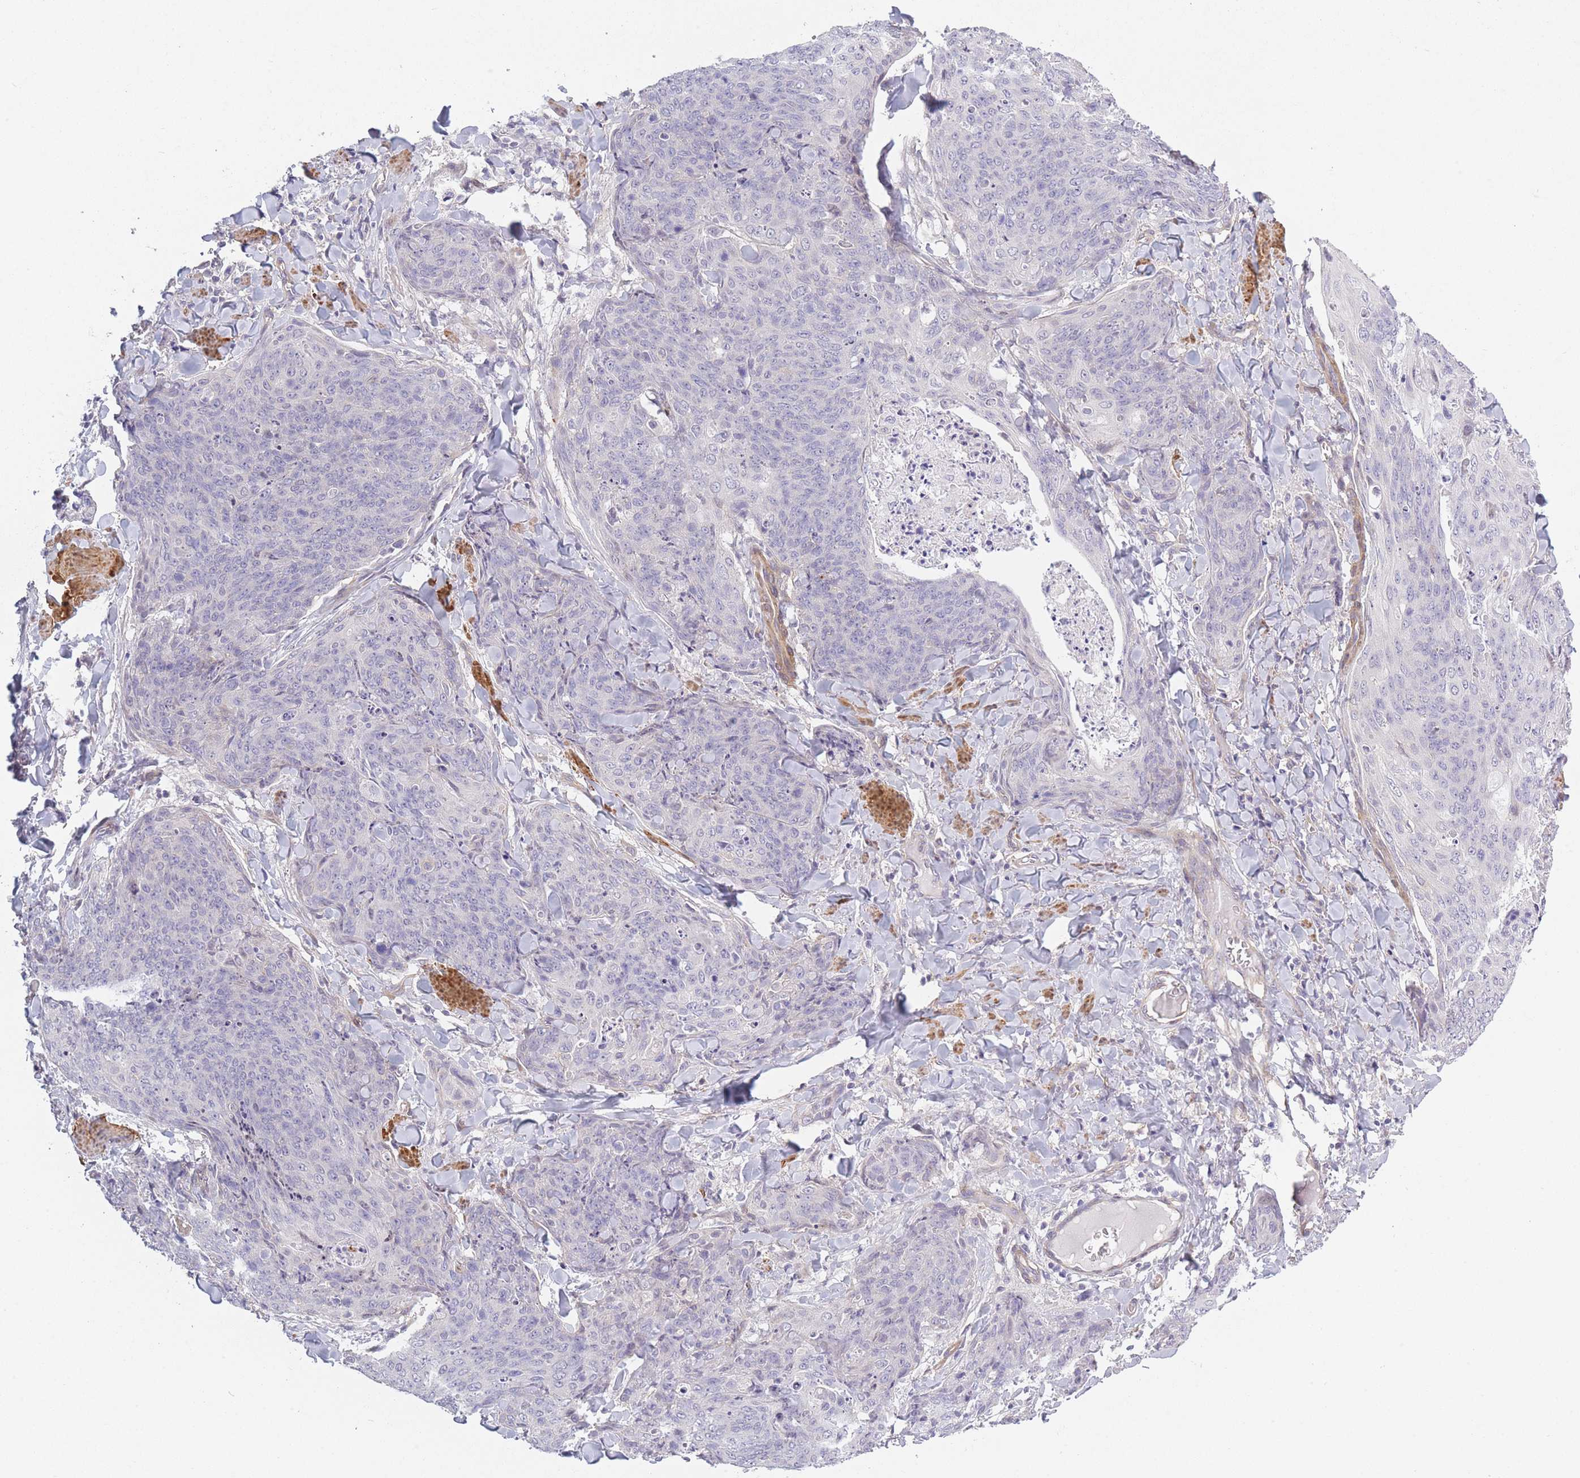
{"staining": {"intensity": "negative", "quantity": "none", "location": "none"}, "tissue": "skin cancer", "cell_type": "Tumor cells", "image_type": "cancer", "snomed": [{"axis": "morphology", "description": "Squamous cell carcinoma, NOS"}, {"axis": "topography", "description": "Skin"}, {"axis": "topography", "description": "Vulva"}], "caption": "The immunohistochemistry histopathology image has no significant staining in tumor cells of skin squamous cell carcinoma tissue. (Brightfield microscopy of DAB (3,3'-diaminobenzidine) immunohistochemistry (IHC) at high magnification).", "gene": "SLC7A6", "patient": {"sex": "female", "age": 85}}